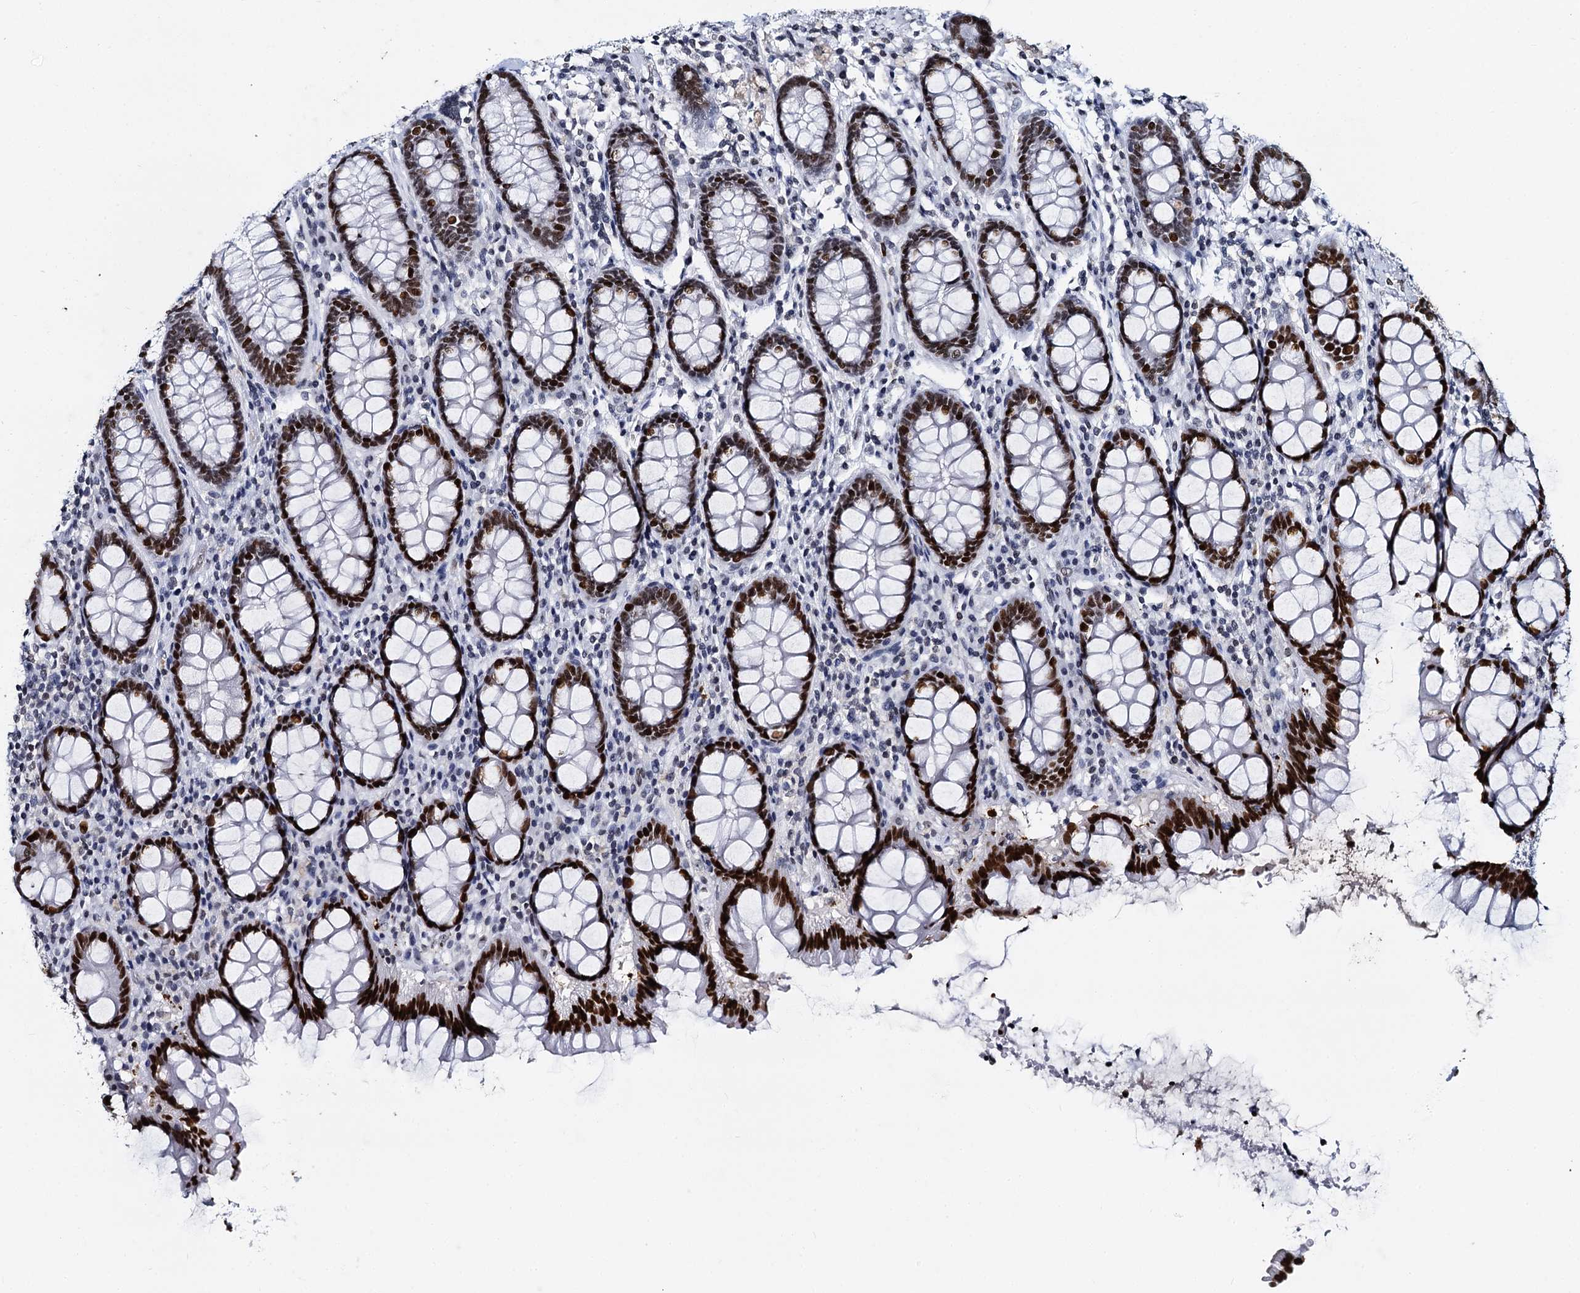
{"staining": {"intensity": "strong", "quantity": ">75%", "location": "nuclear"}, "tissue": "colon", "cell_type": "Endothelial cells", "image_type": "normal", "snomed": [{"axis": "morphology", "description": "Normal tissue, NOS"}, {"axis": "topography", "description": "Colon"}], "caption": "A photomicrograph showing strong nuclear expression in about >75% of endothelial cells in unremarkable colon, as visualized by brown immunohistochemical staining.", "gene": "CMAS", "patient": {"sex": "female", "age": 79}}